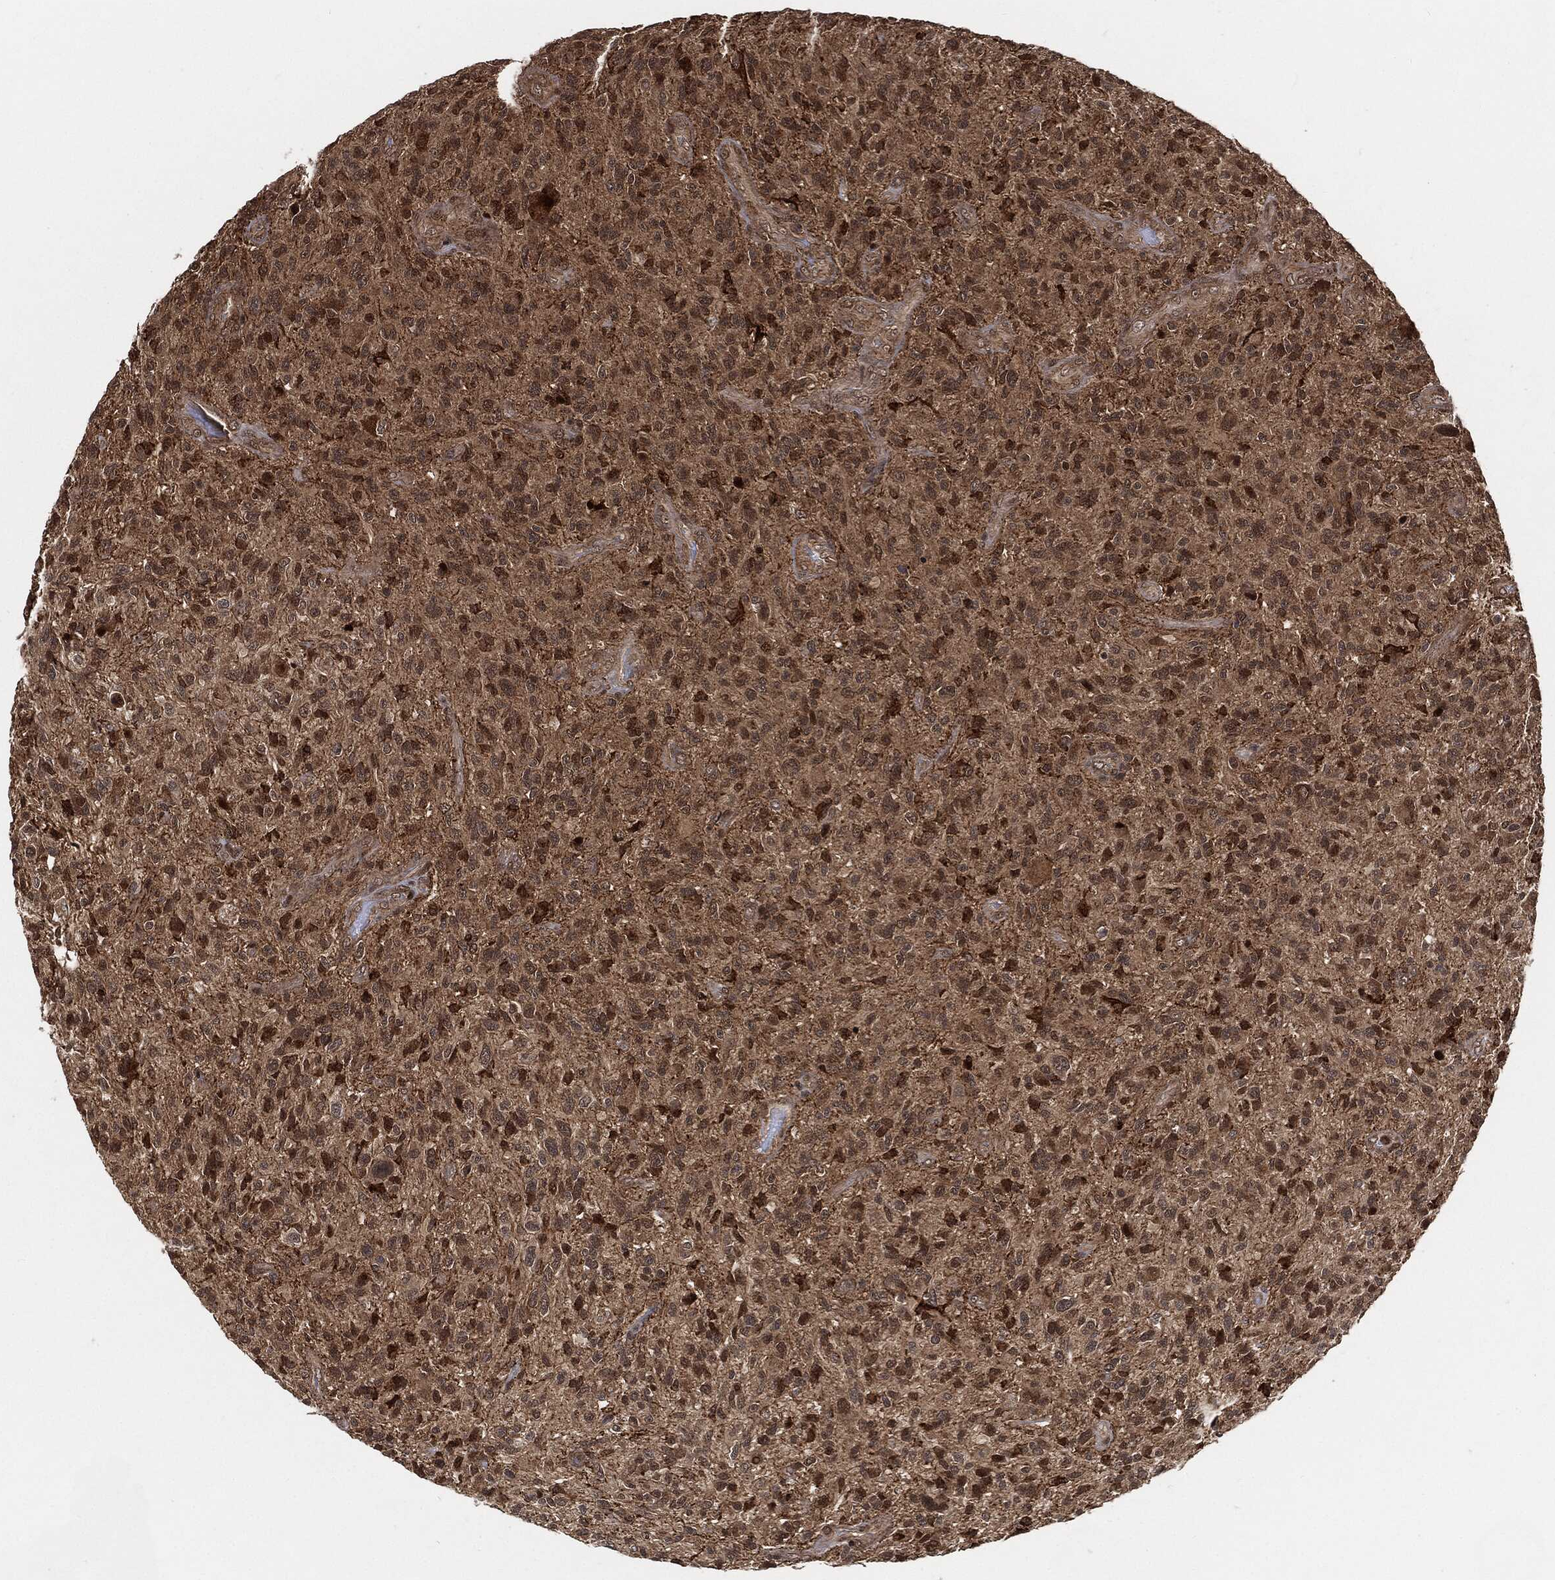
{"staining": {"intensity": "moderate", "quantity": ">75%", "location": "cytoplasmic/membranous,nuclear"}, "tissue": "glioma", "cell_type": "Tumor cells", "image_type": "cancer", "snomed": [{"axis": "morphology", "description": "Glioma, malignant, High grade"}, {"axis": "topography", "description": "Brain"}], "caption": "Immunohistochemistry (IHC) photomicrograph of neoplastic tissue: human malignant high-grade glioma stained using immunohistochemistry shows medium levels of moderate protein expression localized specifically in the cytoplasmic/membranous and nuclear of tumor cells, appearing as a cytoplasmic/membranous and nuclear brown color.", "gene": "CUTA", "patient": {"sex": "male", "age": 47}}